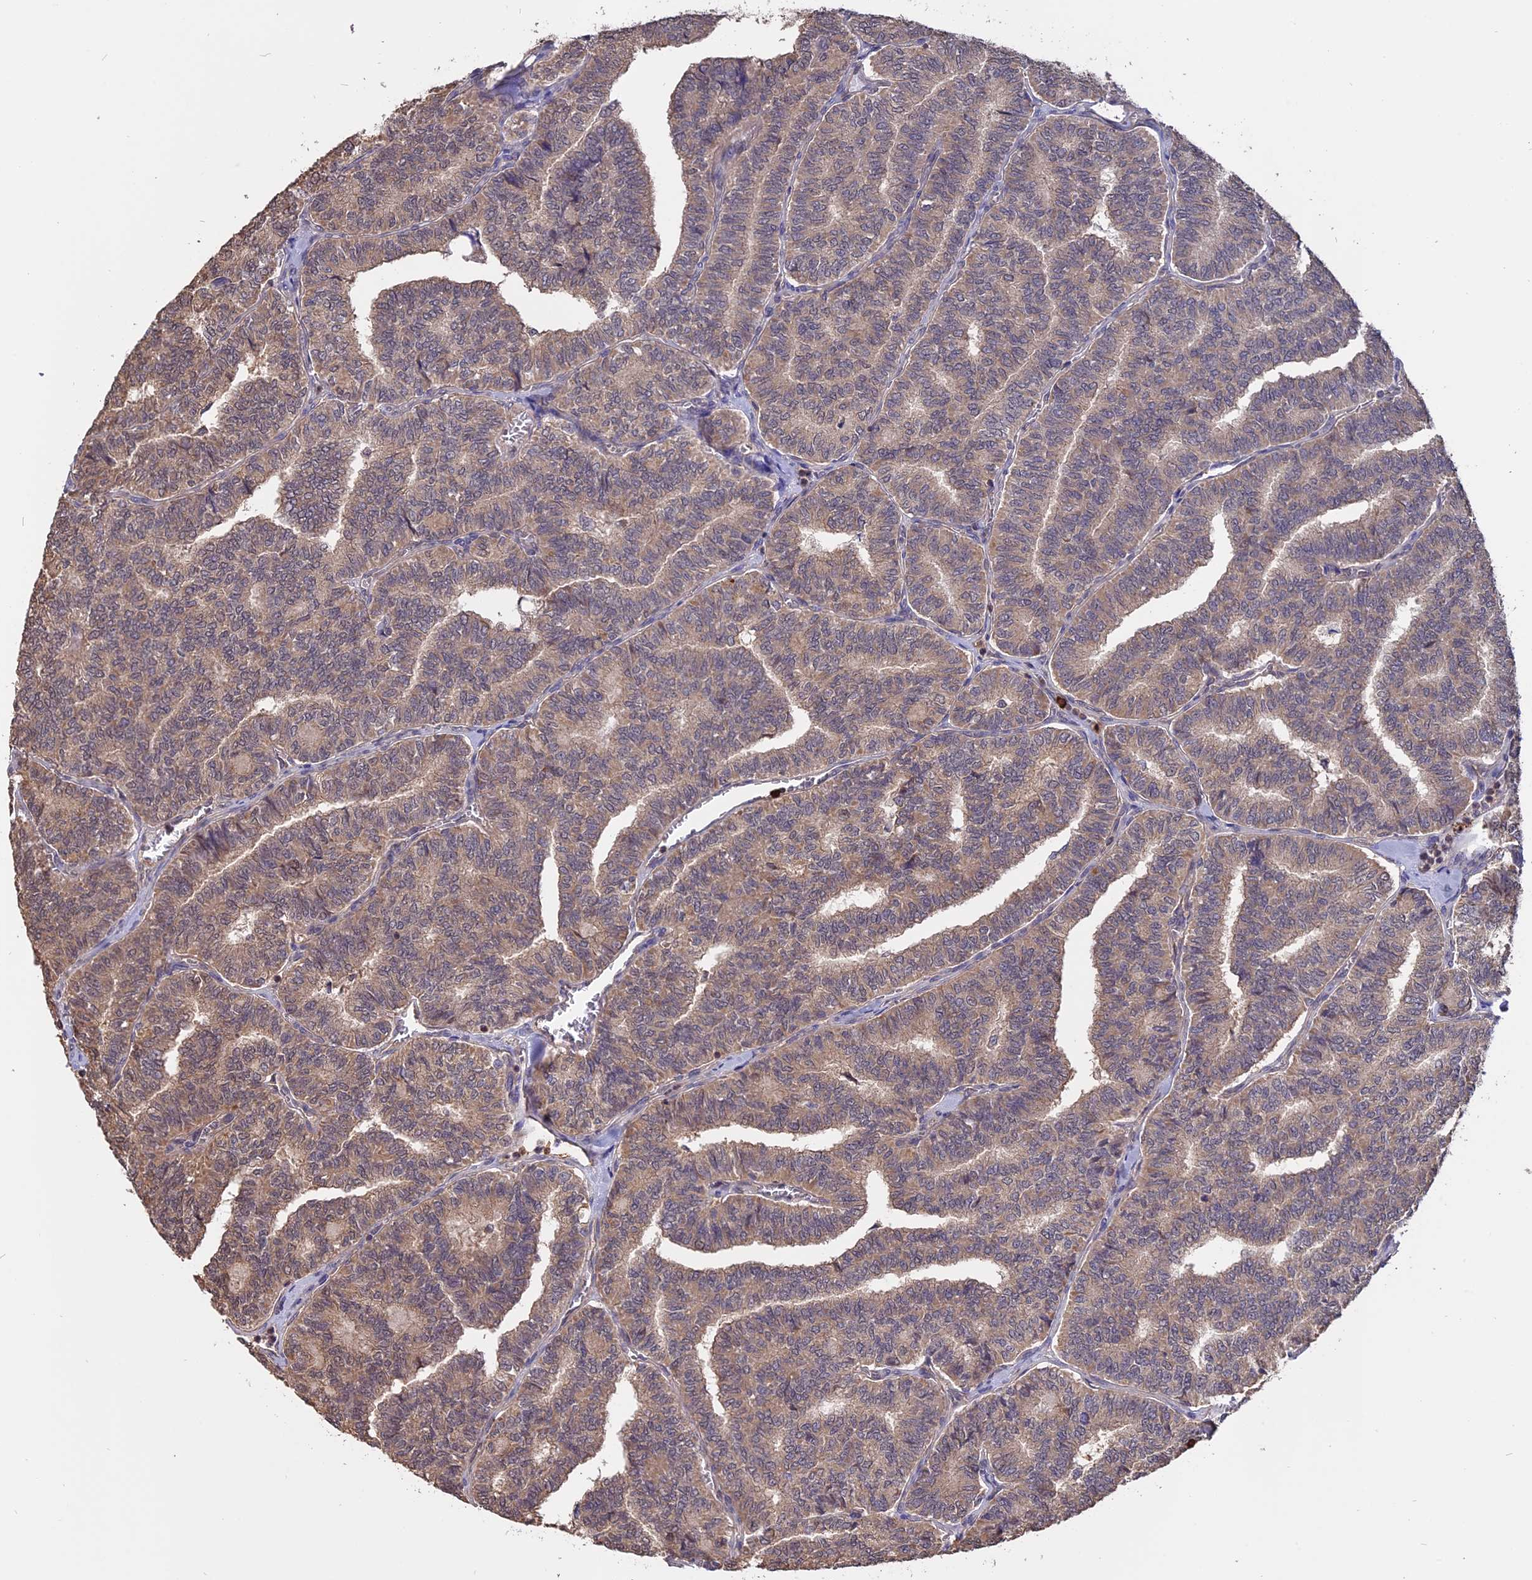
{"staining": {"intensity": "weak", "quantity": ">75%", "location": "cytoplasmic/membranous"}, "tissue": "thyroid cancer", "cell_type": "Tumor cells", "image_type": "cancer", "snomed": [{"axis": "morphology", "description": "Papillary adenocarcinoma, NOS"}, {"axis": "topography", "description": "Thyroid gland"}], "caption": "Human thyroid cancer stained with a protein marker demonstrates weak staining in tumor cells.", "gene": "CARMIL2", "patient": {"sex": "female", "age": 35}}